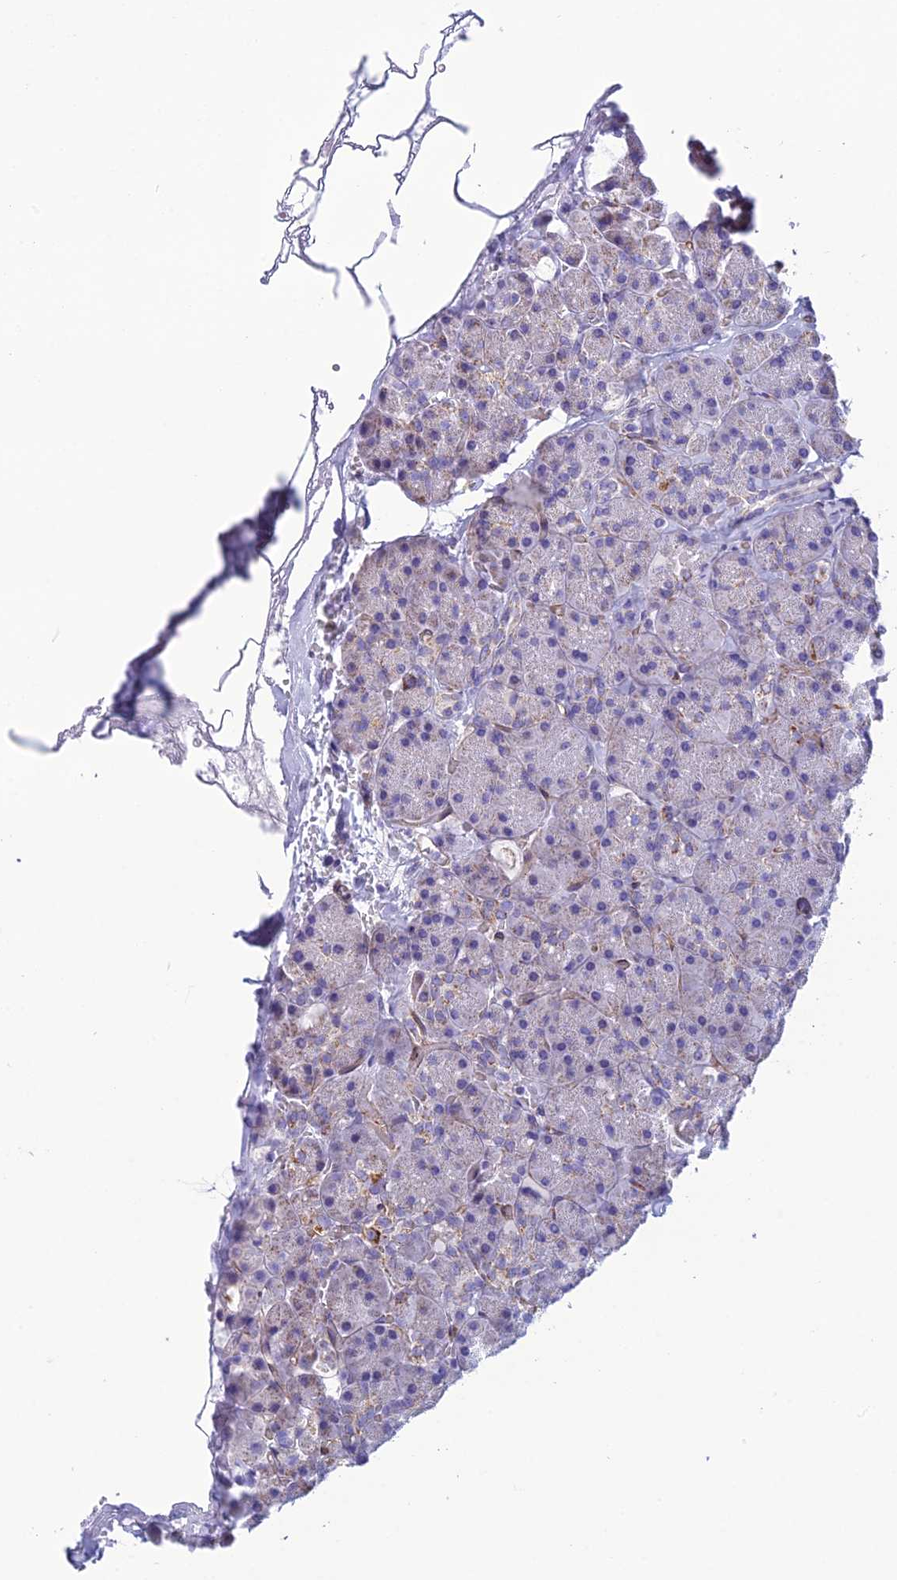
{"staining": {"intensity": "strong", "quantity": "<25%", "location": "cytoplasmic/membranous"}, "tissue": "pancreas", "cell_type": "Exocrine glandular cells", "image_type": "normal", "snomed": [{"axis": "morphology", "description": "Normal tissue, NOS"}, {"axis": "topography", "description": "Pancreas"}], "caption": "Human pancreas stained with a brown dye demonstrates strong cytoplasmic/membranous positive expression in about <25% of exocrine glandular cells.", "gene": "POMGNT1", "patient": {"sex": "male", "age": 36}}